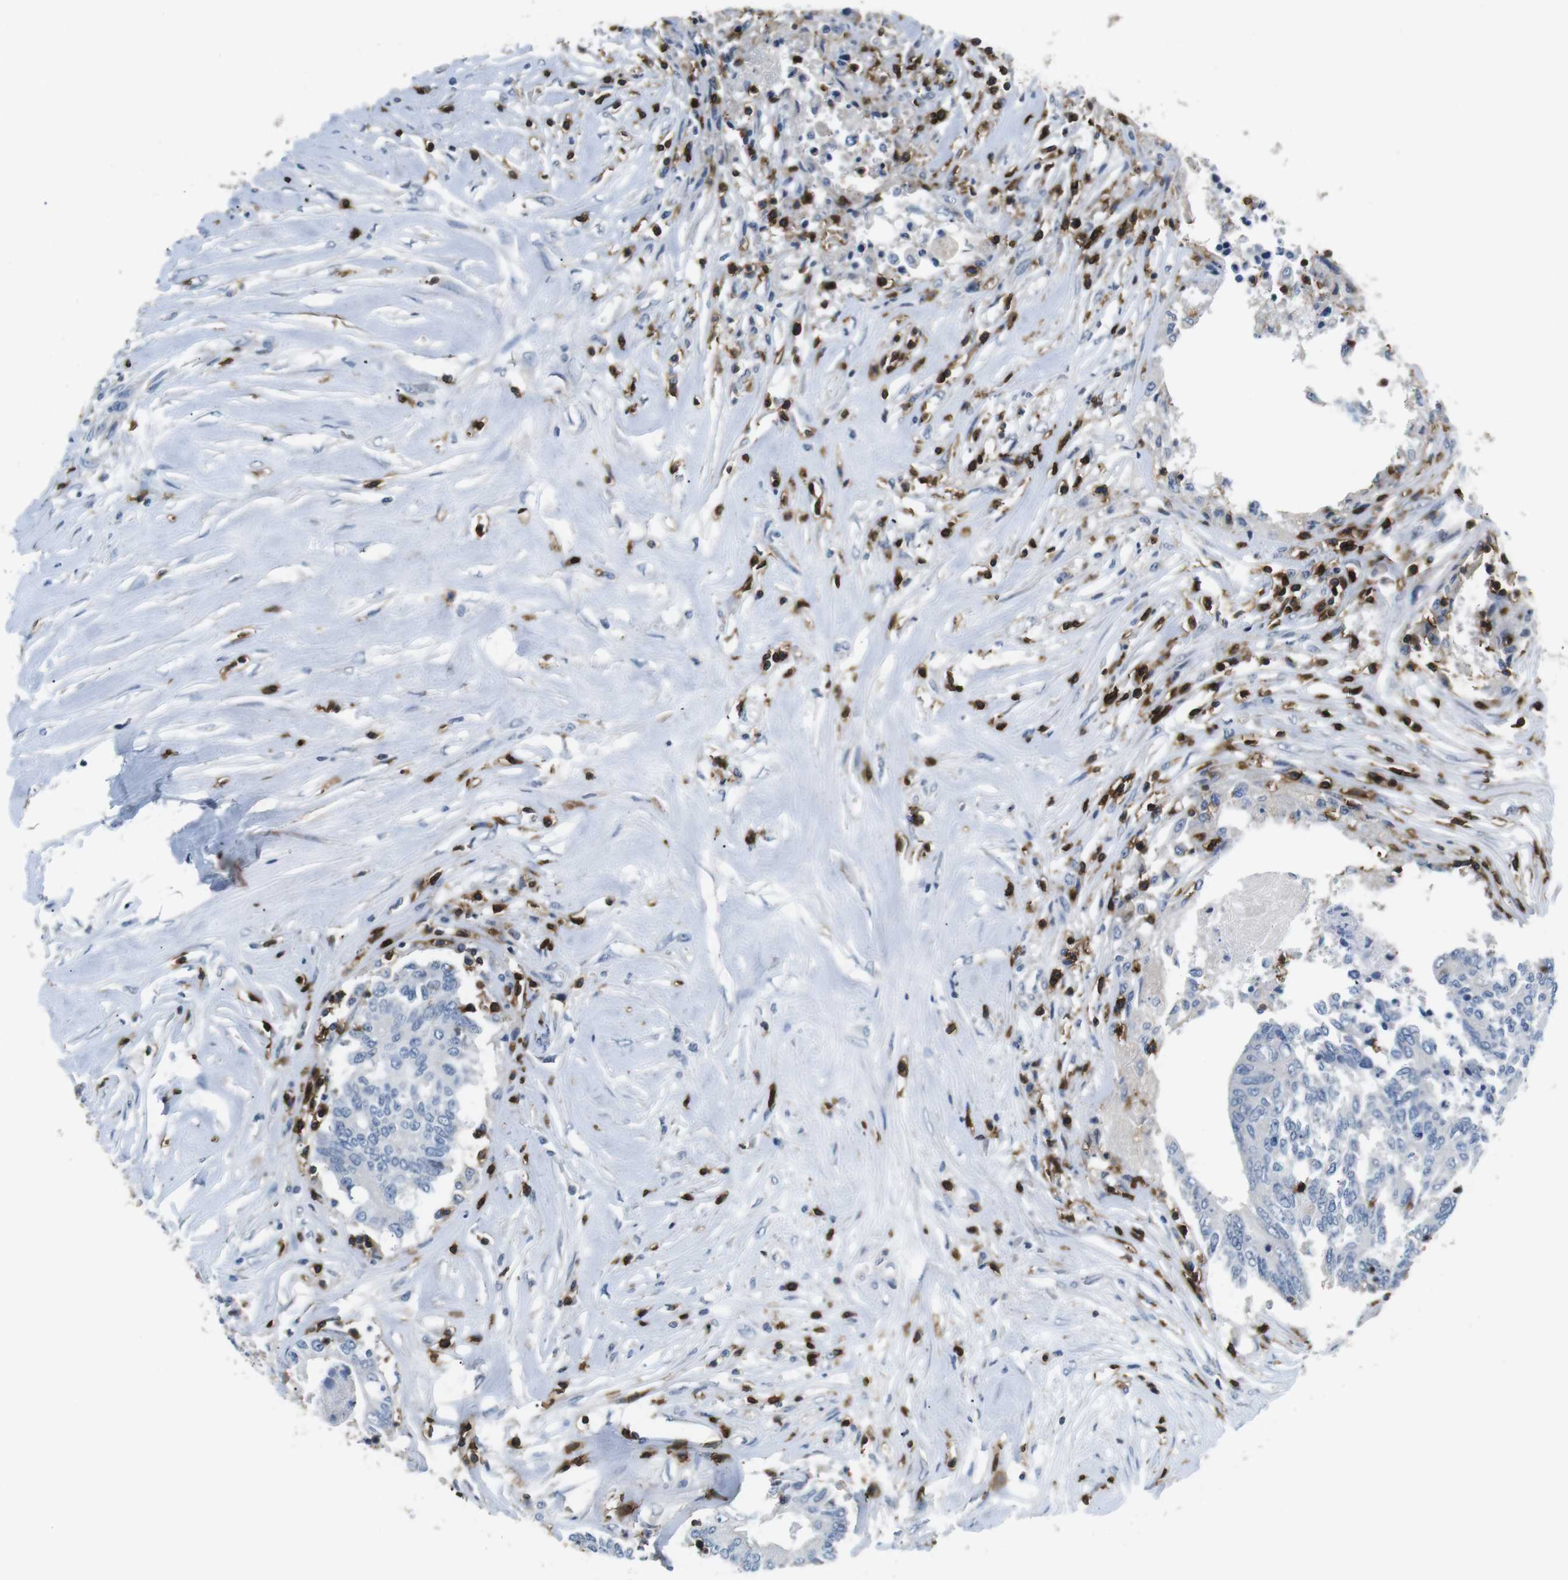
{"staining": {"intensity": "negative", "quantity": "none", "location": "none"}, "tissue": "colorectal cancer", "cell_type": "Tumor cells", "image_type": "cancer", "snomed": [{"axis": "morphology", "description": "Adenocarcinoma, NOS"}, {"axis": "topography", "description": "Rectum"}], "caption": "Colorectal adenocarcinoma was stained to show a protein in brown. There is no significant expression in tumor cells.", "gene": "CD6", "patient": {"sex": "male", "age": 63}}